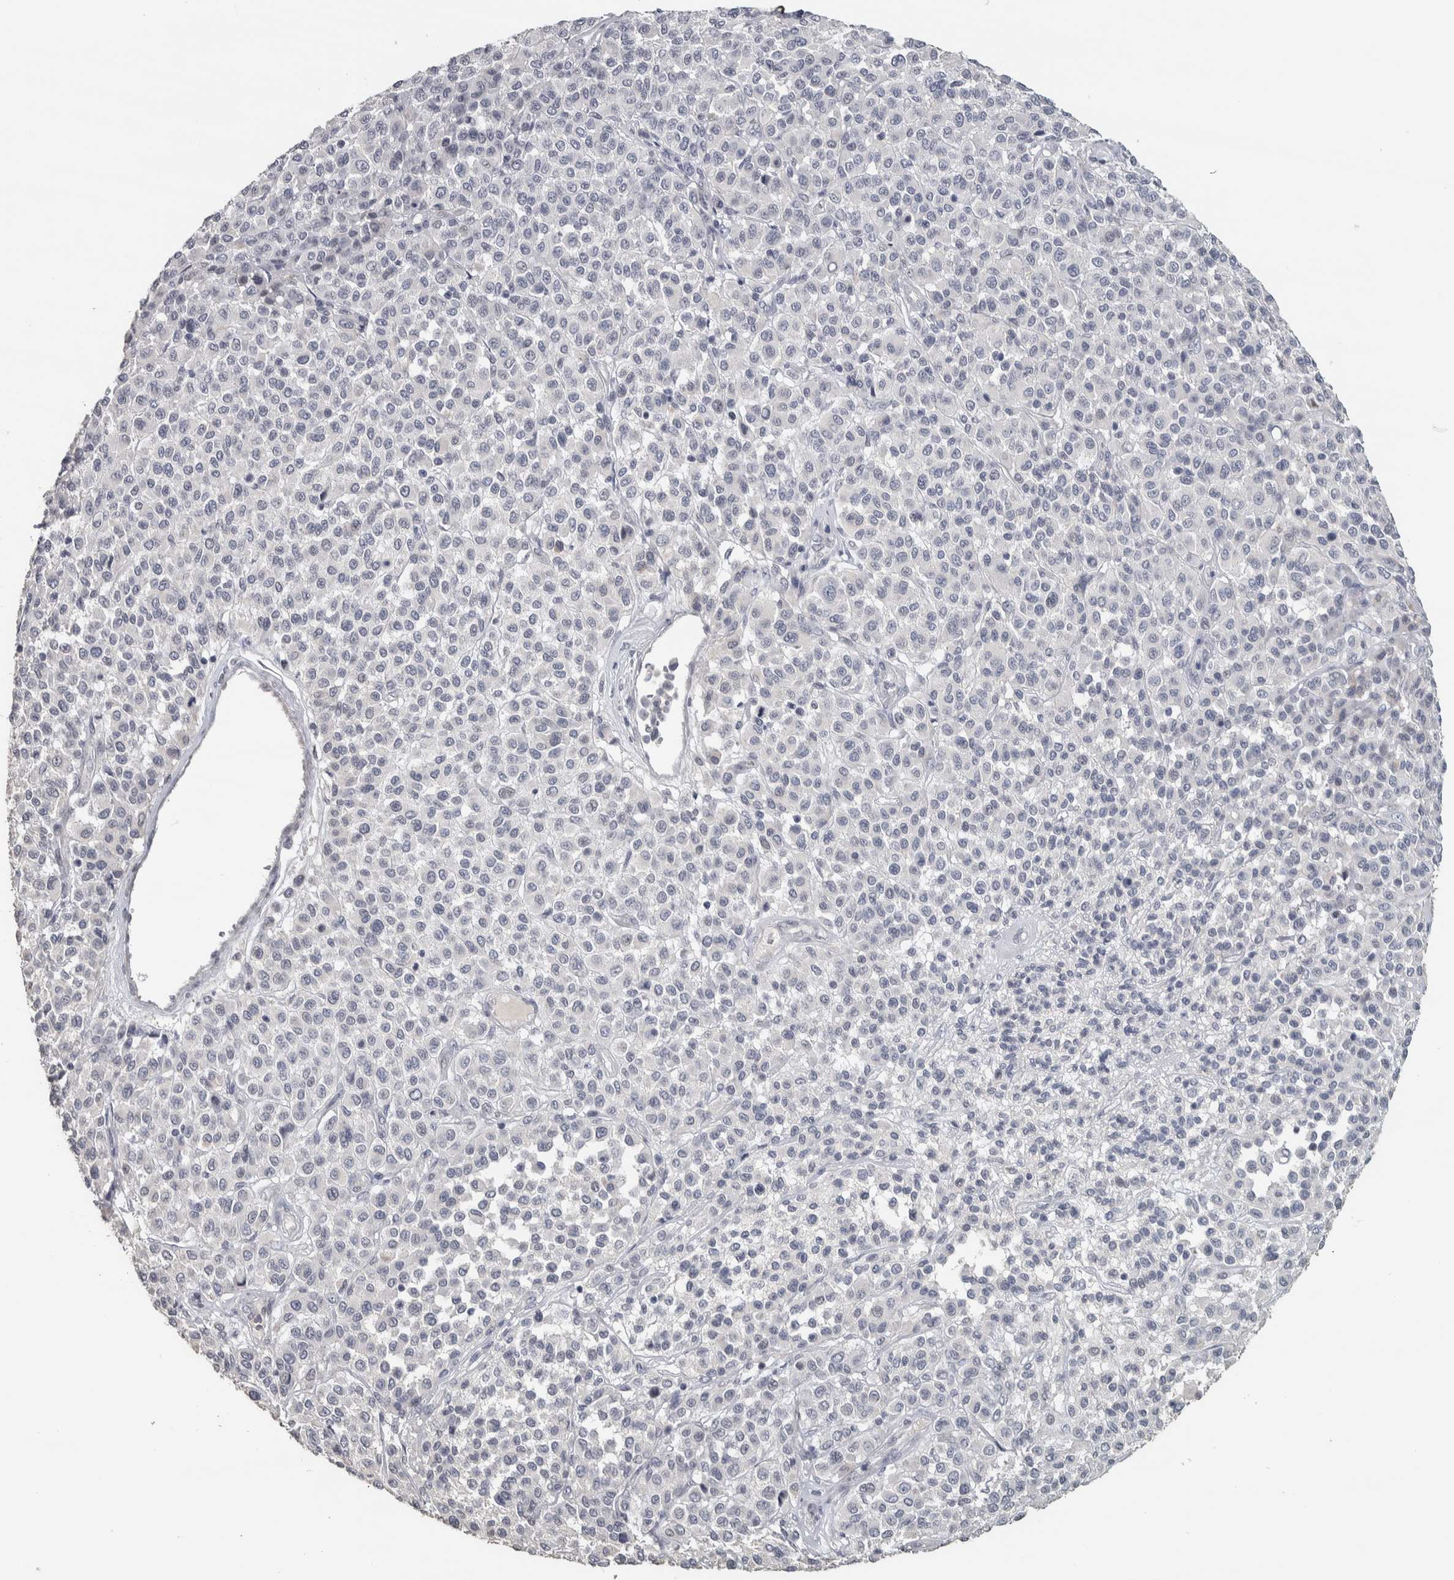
{"staining": {"intensity": "negative", "quantity": "none", "location": "none"}, "tissue": "melanoma", "cell_type": "Tumor cells", "image_type": "cancer", "snomed": [{"axis": "morphology", "description": "Malignant melanoma, Metastatic site"}, {"axis": "topography", "description": "Pancreas"}], "caption": "Human melanoma stained for a protein using immunohistochemistry (IHC) exhibits no positivity in tumor cells.", "gene": "NECAB1", "patient": {"sex": "female", "age": 30}}